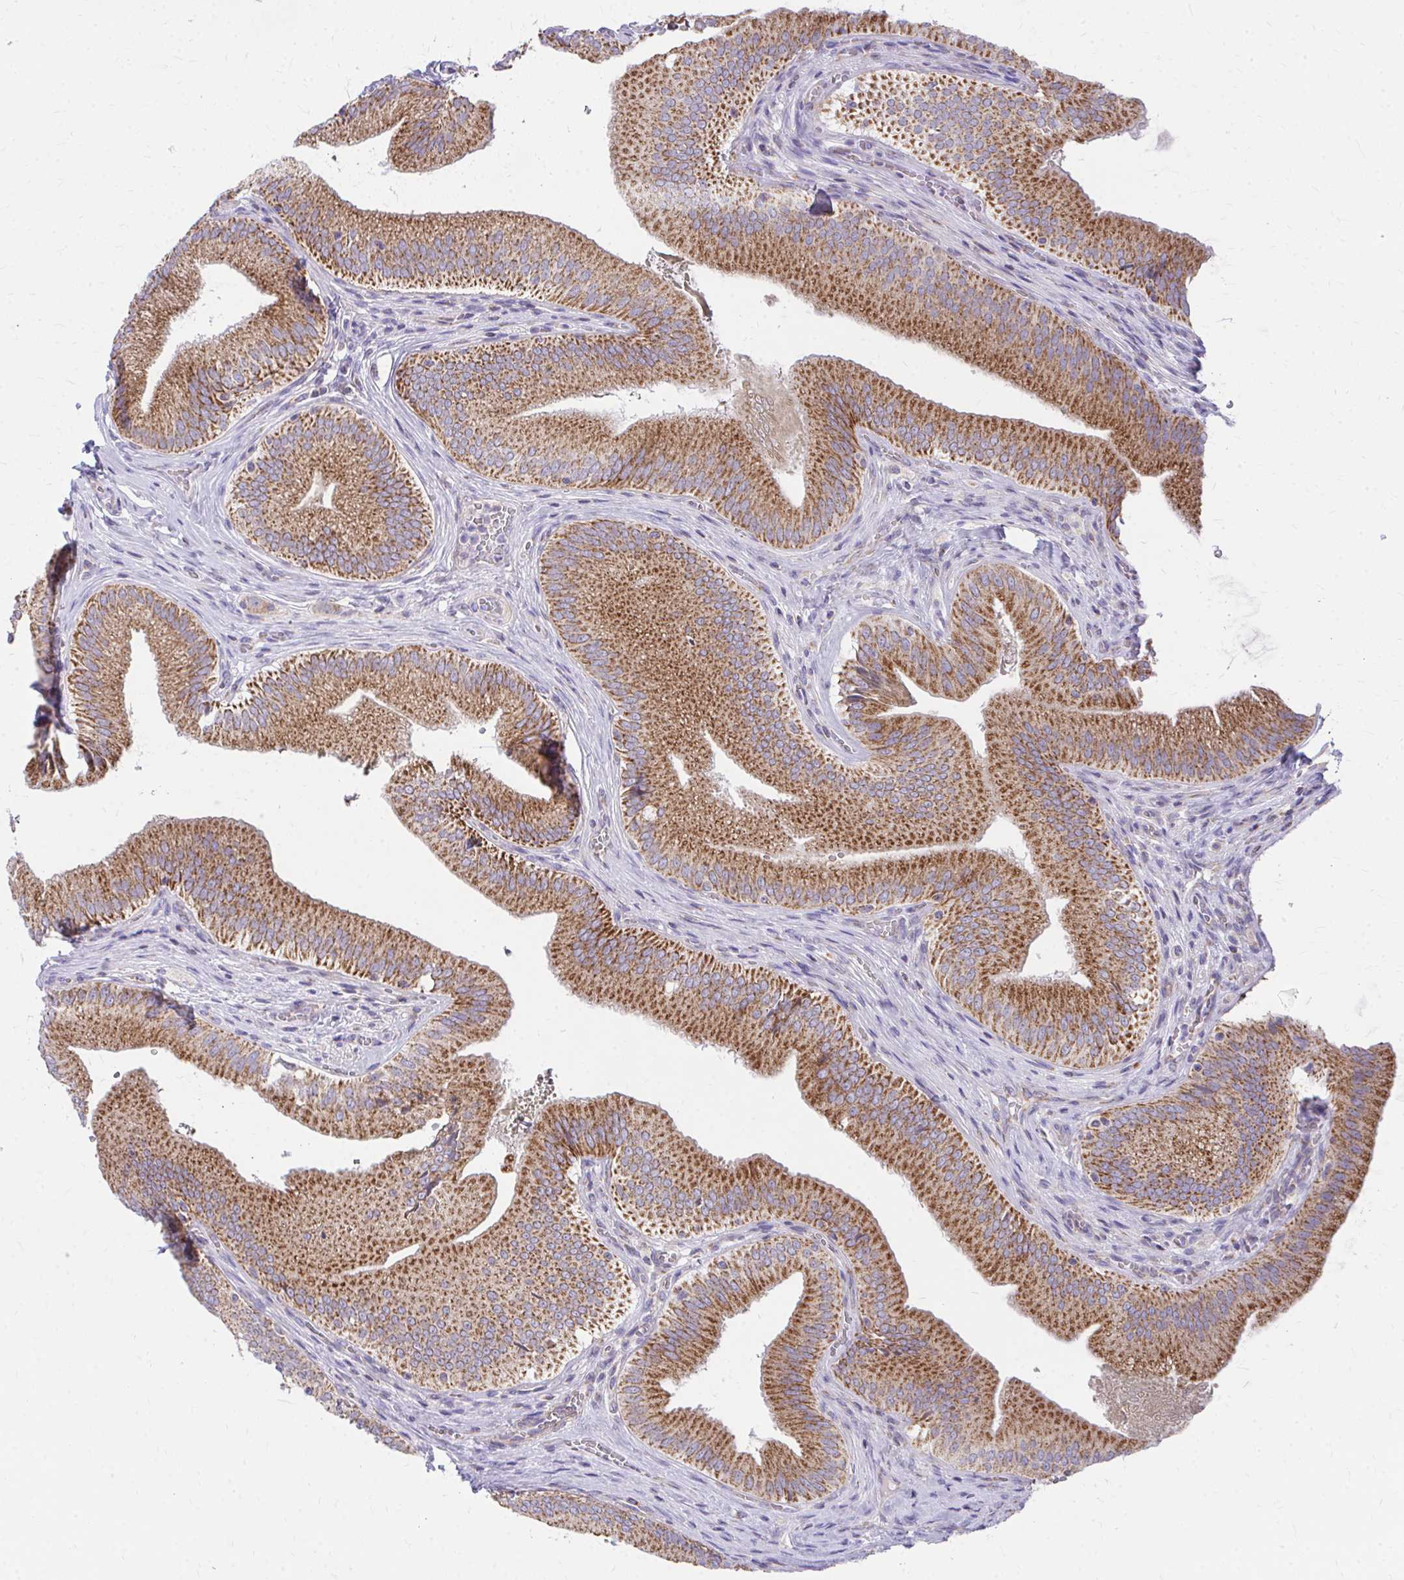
{"staining": {"intensity": "strong", "quantity": ">75%", "location": "cytoplasmic/membranous"}, "tissue": "gallbladder", "cell_type": "Glandular cells", "image_type": "normal", "snomed": [{"axis": "morphology", "description": "Normal tissue, NOS"}, {"axis": "topography", "description": "Gallbladder"}], "caption": "Immunohistochemistry (IHC) staining of unremarkable gallbladder, which reveals high levels of strong cytoplasmic/membranous staining in approximately >75% of glandular cells indicating strong cytoplasmic/membranous protein staining. The staining was performed using DAB (3,3'-diaminobenzidine) (brown) for protein detection and nuclei were counterstained in hematoxylin (blue).", "gene": "MRPL19", "patient": {"sex": "male", "age": 17}}